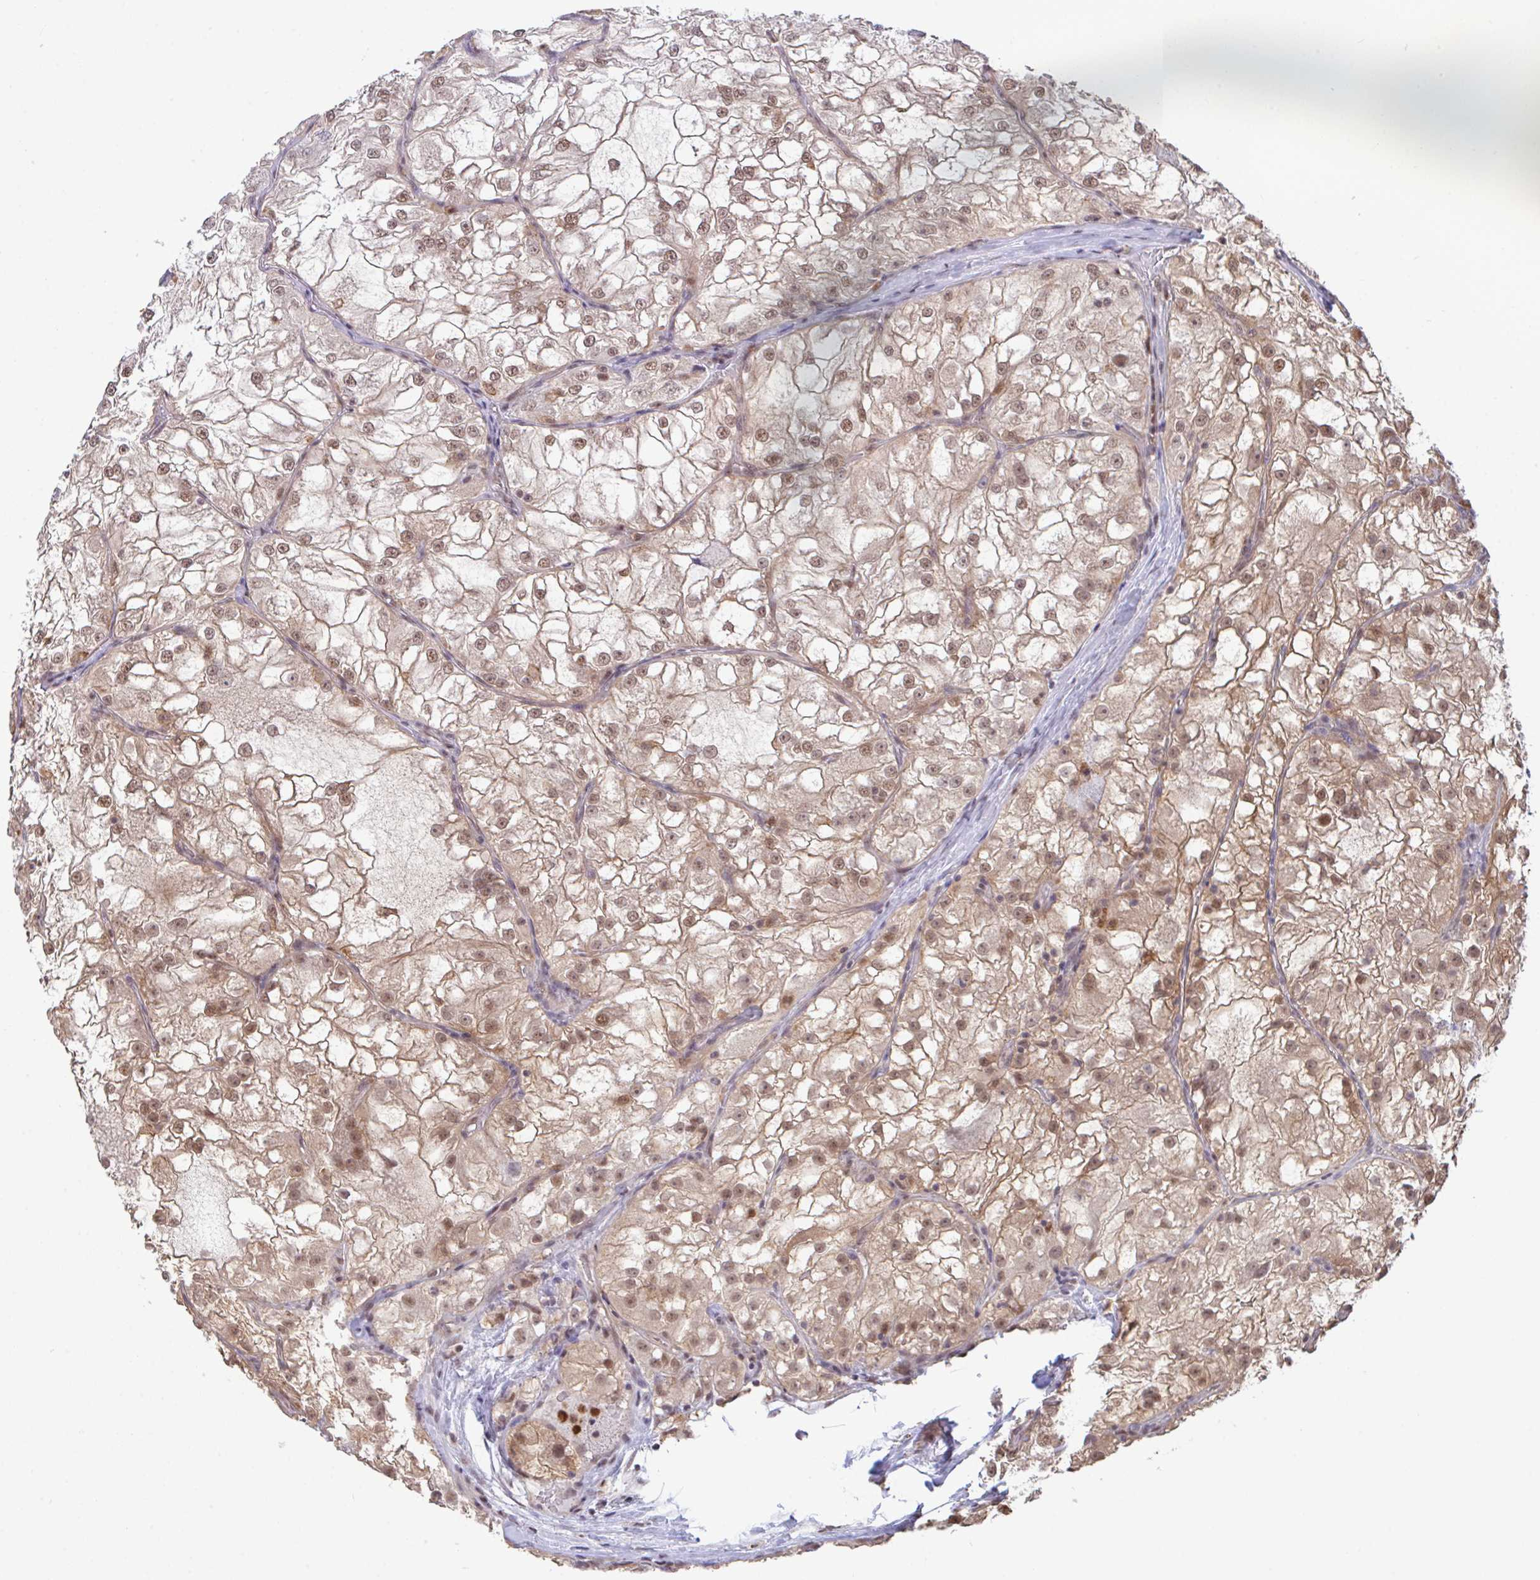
{"staining": {"intensity": "moderate", "quantity": "25%-75%", "location": "cytoplasmic/membranous,nuclear"}, "tissue": "renal cancer", "cell_type": "Tumor cells", "image_type": "cancer", "snomed": [{"axis": "morphology", "description": "Adenocarcinoma, NOS"}, {"axis": "topography", "description": "Kidney"}], "caption": "The histopathology image exhibits a brown stain indicating the presence of a protein in the cytoplasmic/membranous and nuclear of tumor cells in adenocarcinoma (renal). (DAB IHC, brown staining for protein, blue staining for nuclei).", "gene": "OR6K3", "patient": {"sex": "female", "age": 72}}